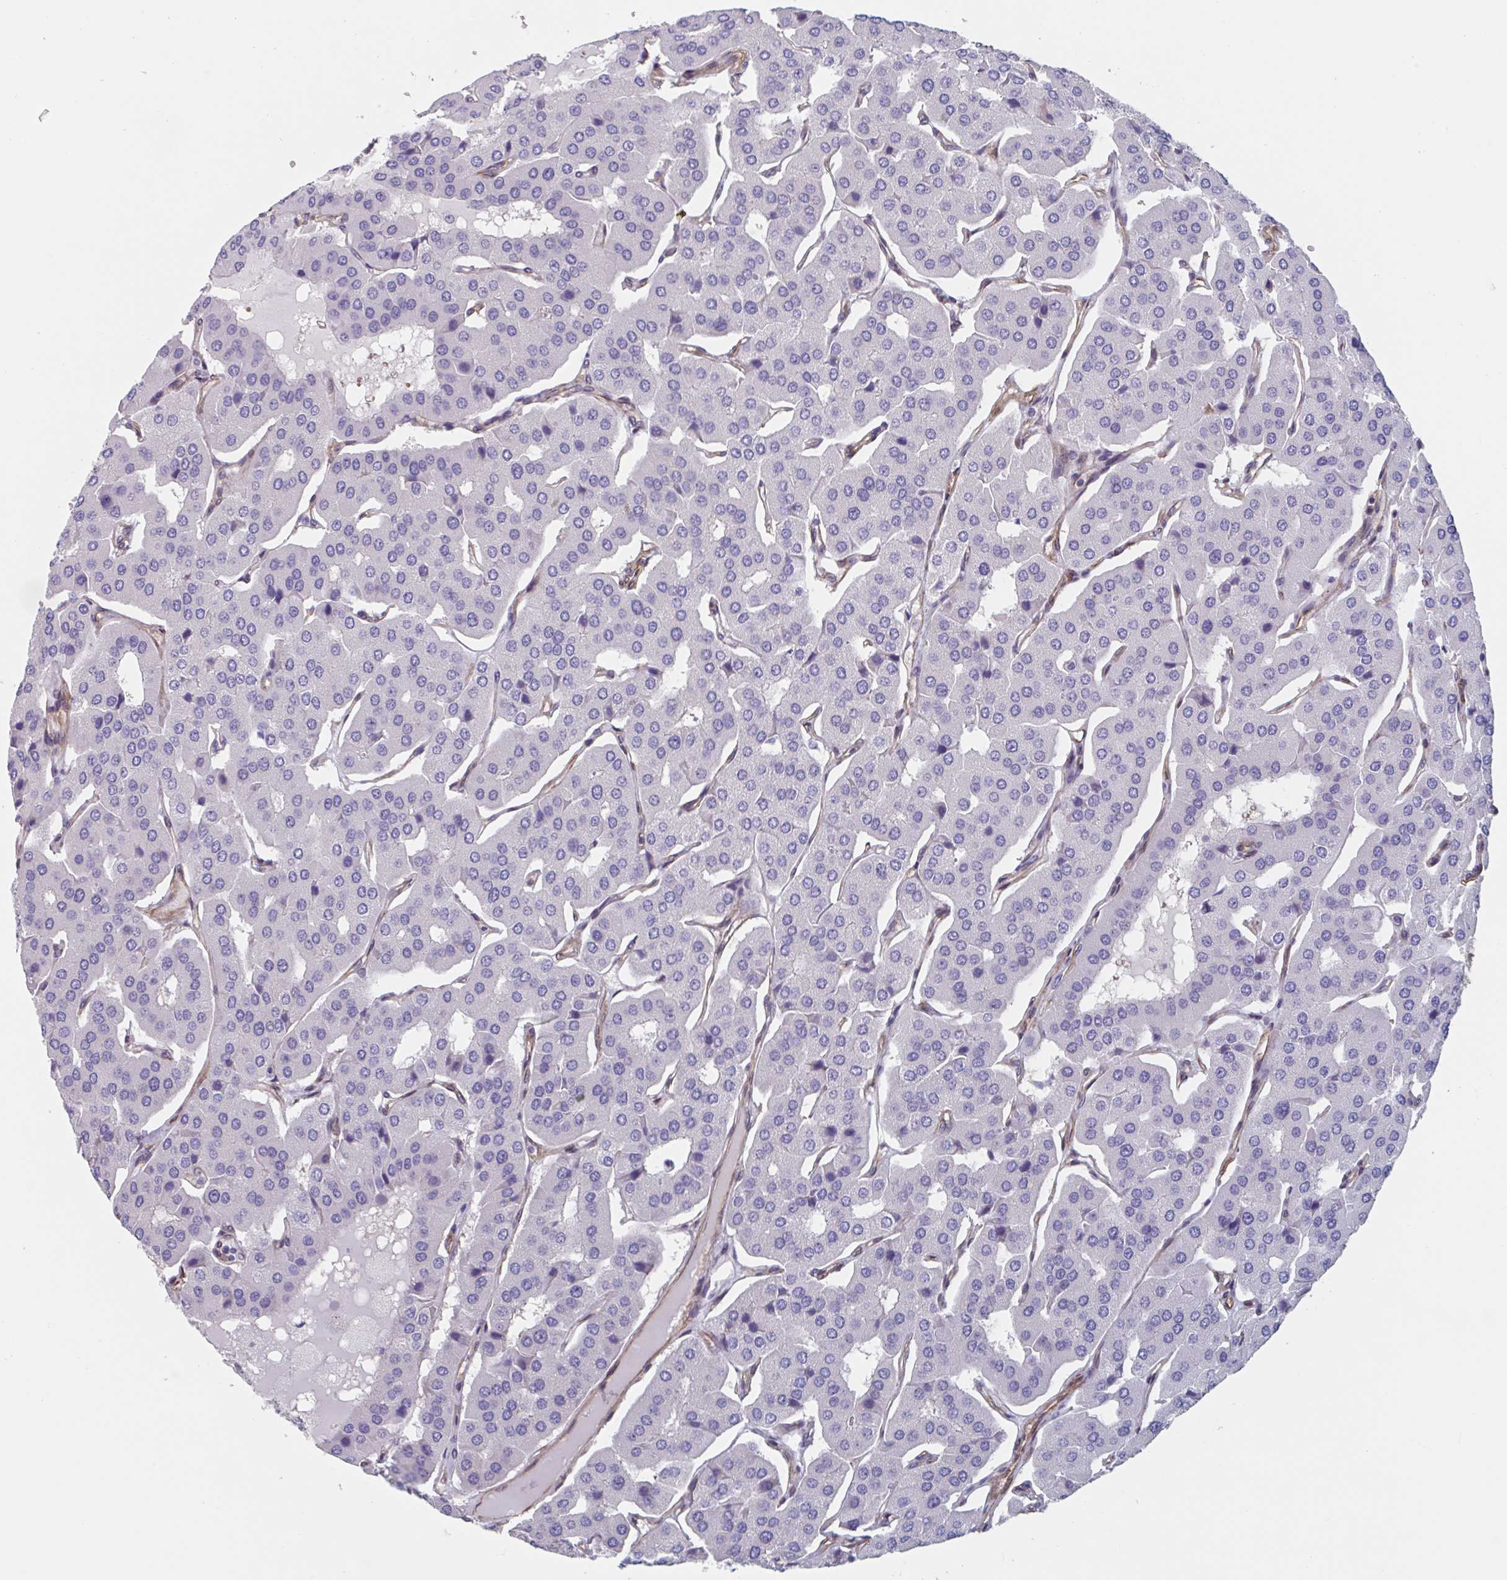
{"staining": {"intensity": "negative", "quantity": "none", "location": "none"}, "tissue": "parathyroid gland", "cell_type": "Glandular cells", "image_type": "normal", "snomed": [{"axis": "morphology", "description": "Normal tissue, NOS"}, {"axis": "morphology", "description": "Adenoma, NOS"}, {"axis": "topography", "description": "Parathyroid gland"}], "caption": "This is an IHC photomicrograph of unremarkable parathyroid gland. There is no expression in glandular cells.", "gene": "CITED4", "patient": {"sex": "female", "age": 86}}